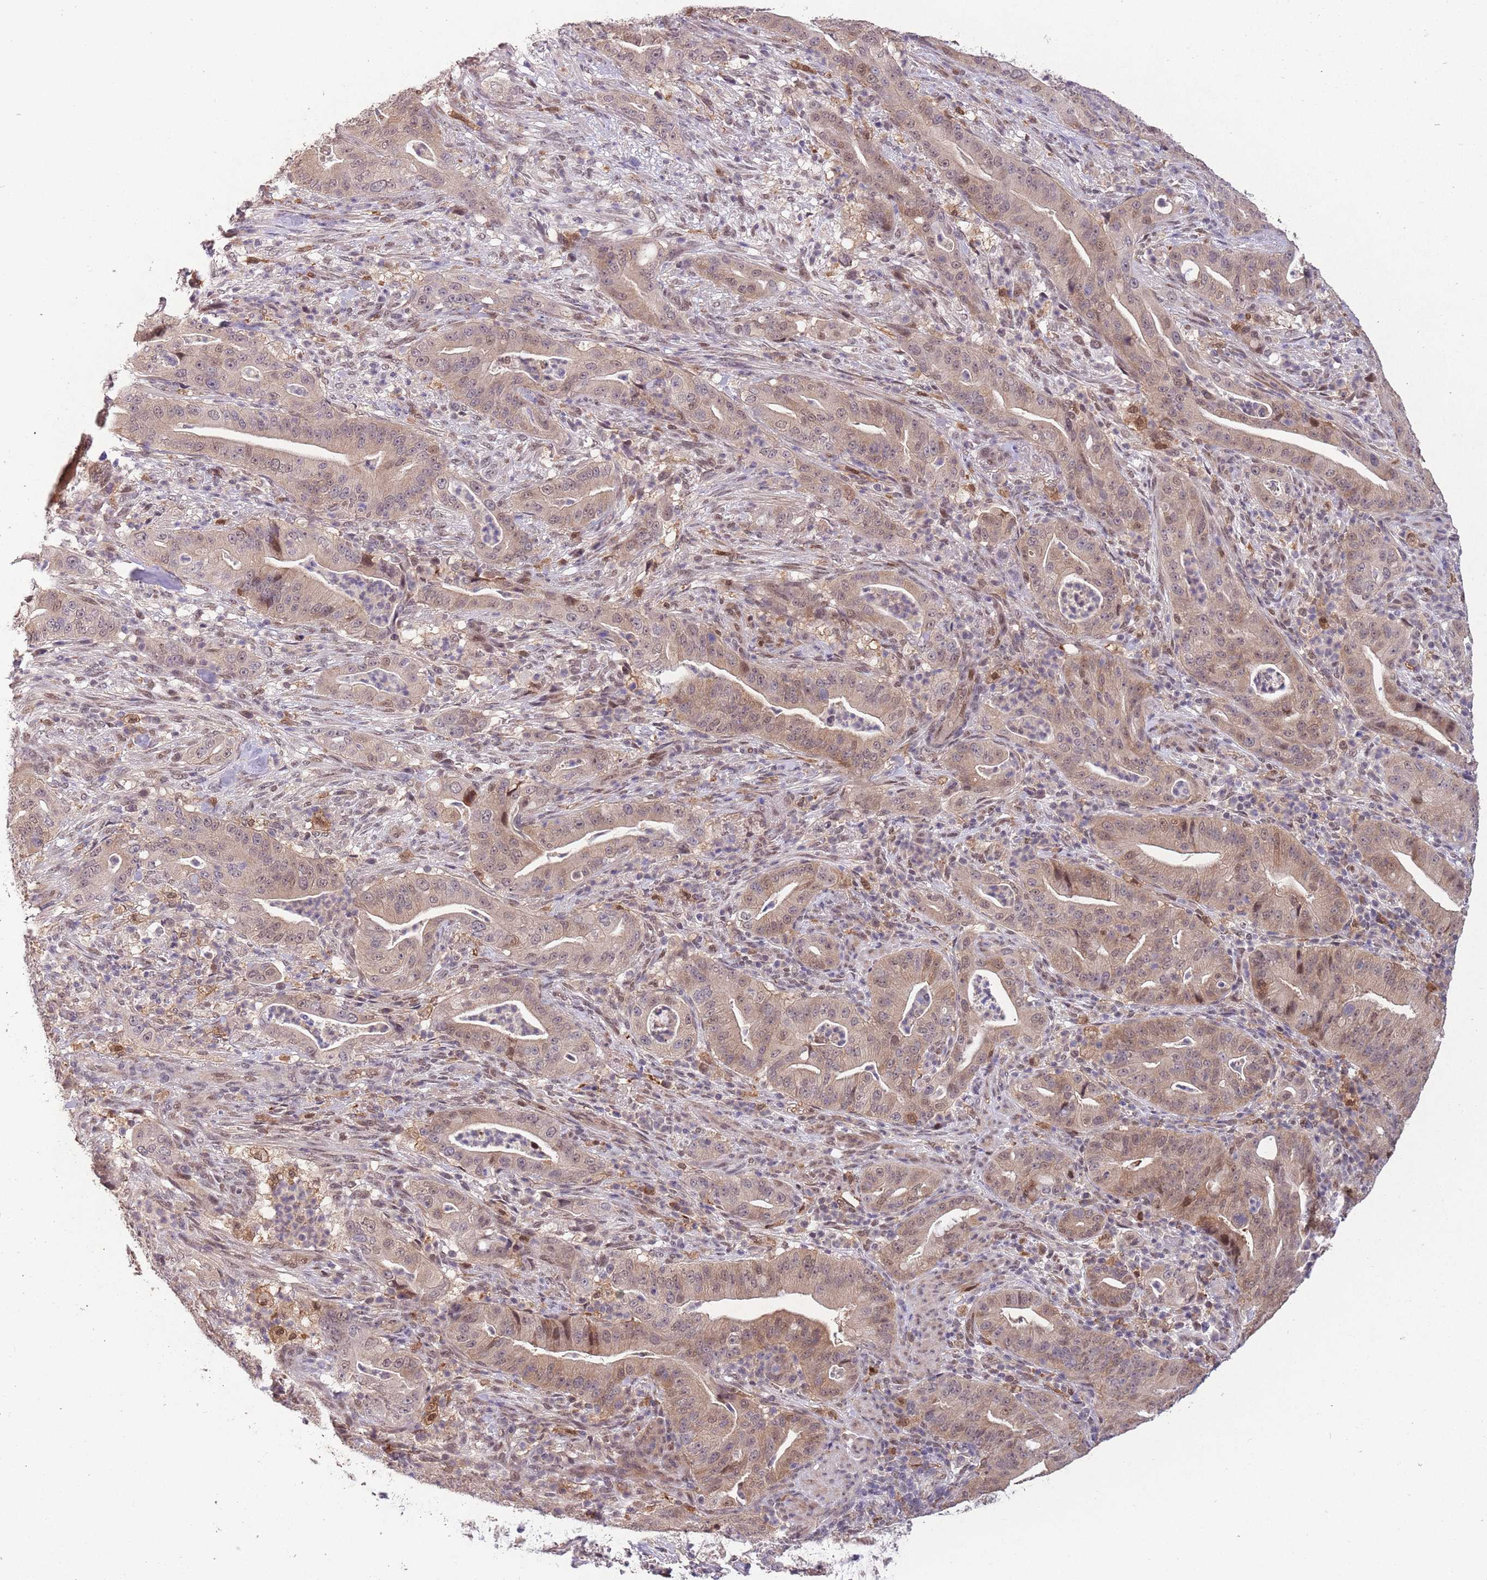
{"staining": {"intensity": "weak", "quantity": "25%-75%", "location": "cytoplasmic/membranous,nuclear"}, "tissue": "pancreatic cancer", "cell_type": "Tumor cells", "image_type": "cancer", "snomed": [{"axis": "morphology", "description": "Adenocarcinoma, NOS"}, {"axis": "topography", "description": "Pancreas"}], "caption": "Brown immunohistochemical staining in human adenocarcinoma (pancreatic) exhibits weak cytoplasmic/membranous and nuclear expression in about 25%-75% of tumor cells.", "gene": "ZNF639", "patient": {"sex": "male", "age": 71}}